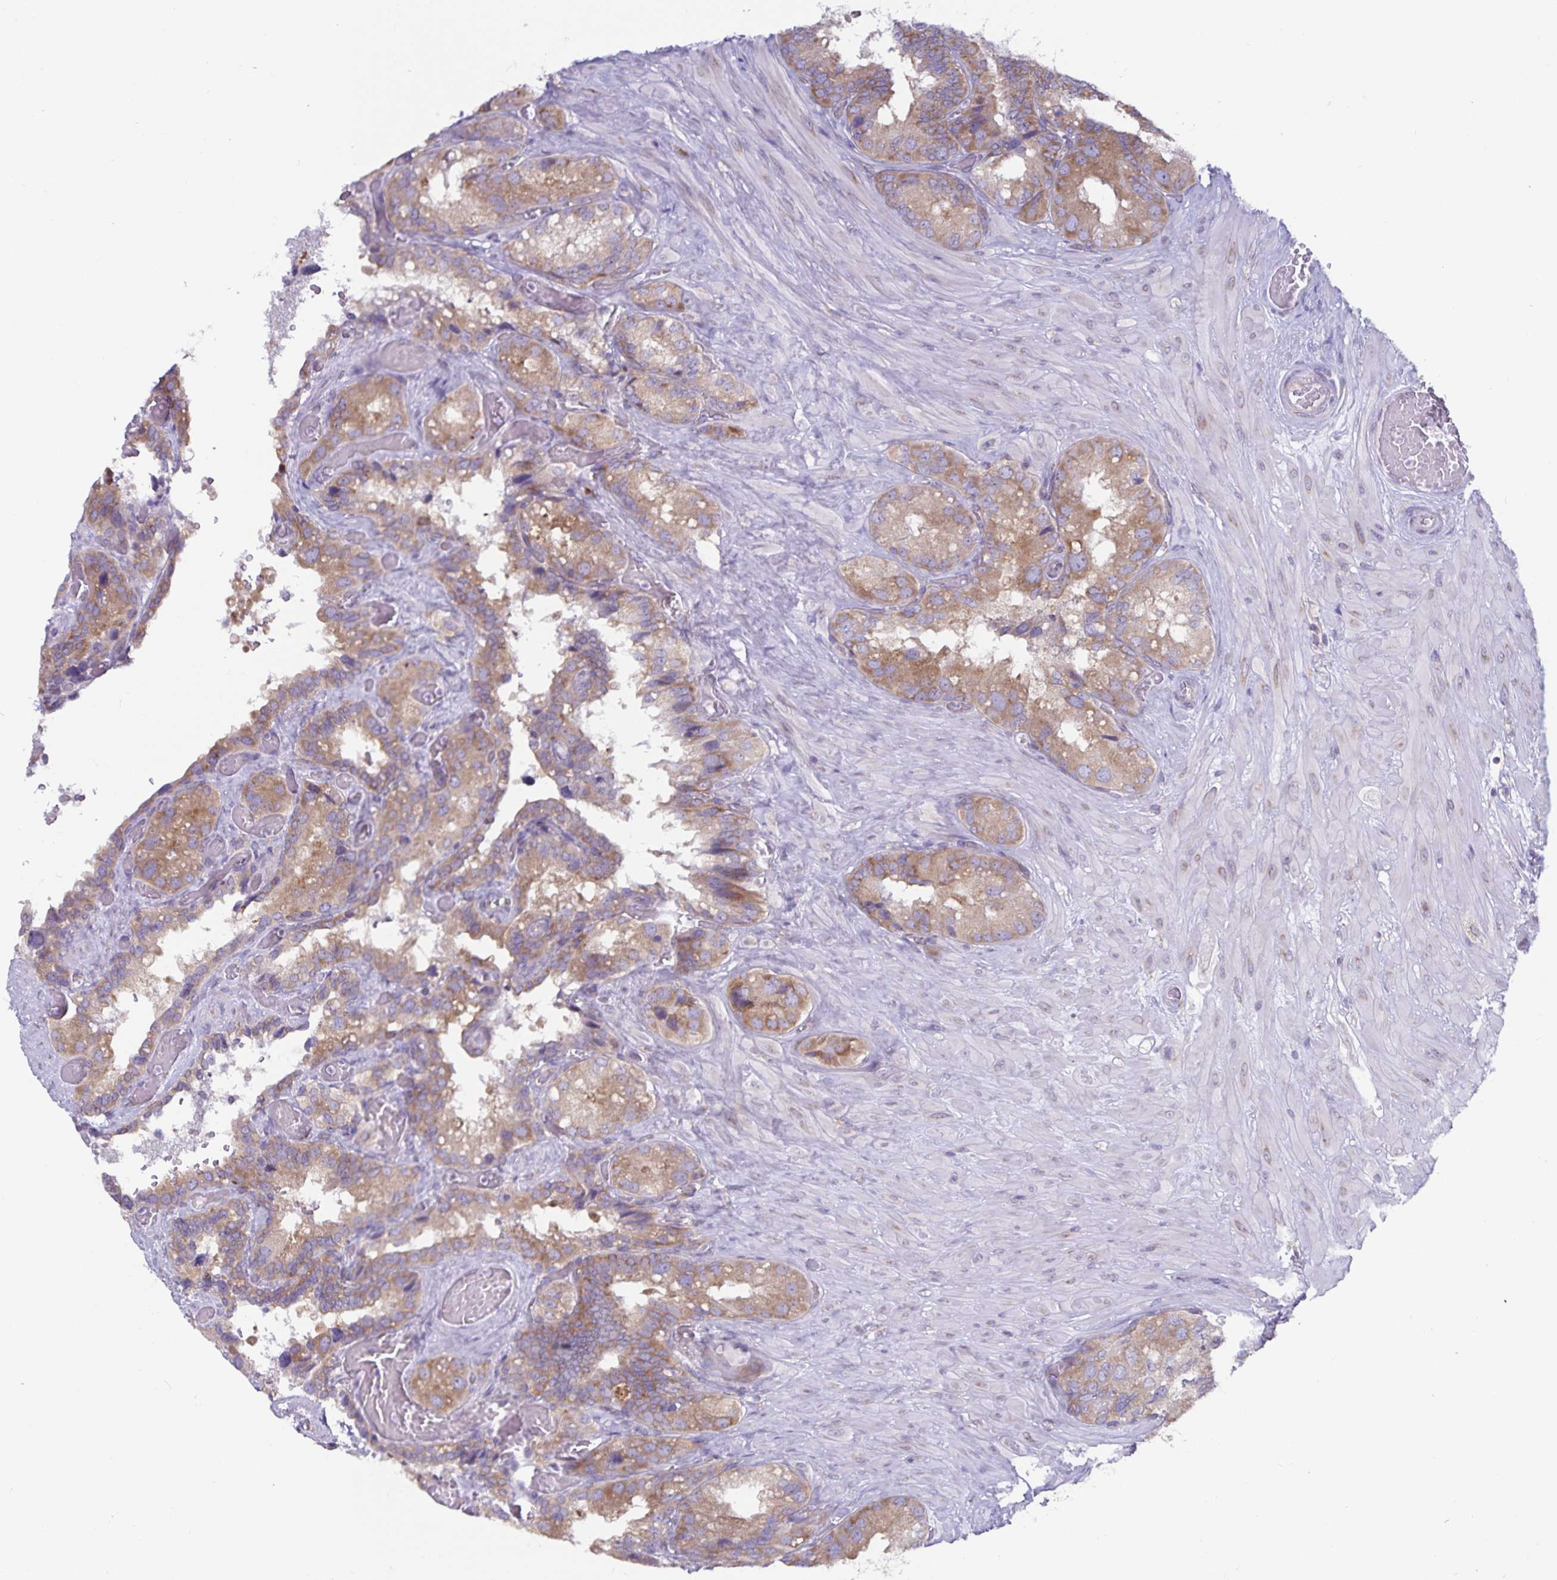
{"staining": {"intensity": "moderate", "quantity": ">75%", "location": "cytoplasmic/membranous"}, "tissue": "seminal vesicle", "cell_type": "Glandular cells", "image_type": "normal", "snomed": [{"axis": "morphology", "description": "Normal tissue, NOS"}, {"axis": "topography", "description": "Seminal veicle"}], "caption": "This image exhibits immunohistochemistry (IHC) staining of unremarkable human seminal vesicle, with medium moderate cytoplasmic/membranous expression in about >75% of glandular cells.", "gene": "FAM120A", "patient": {"sex": "male", "age": 60}}